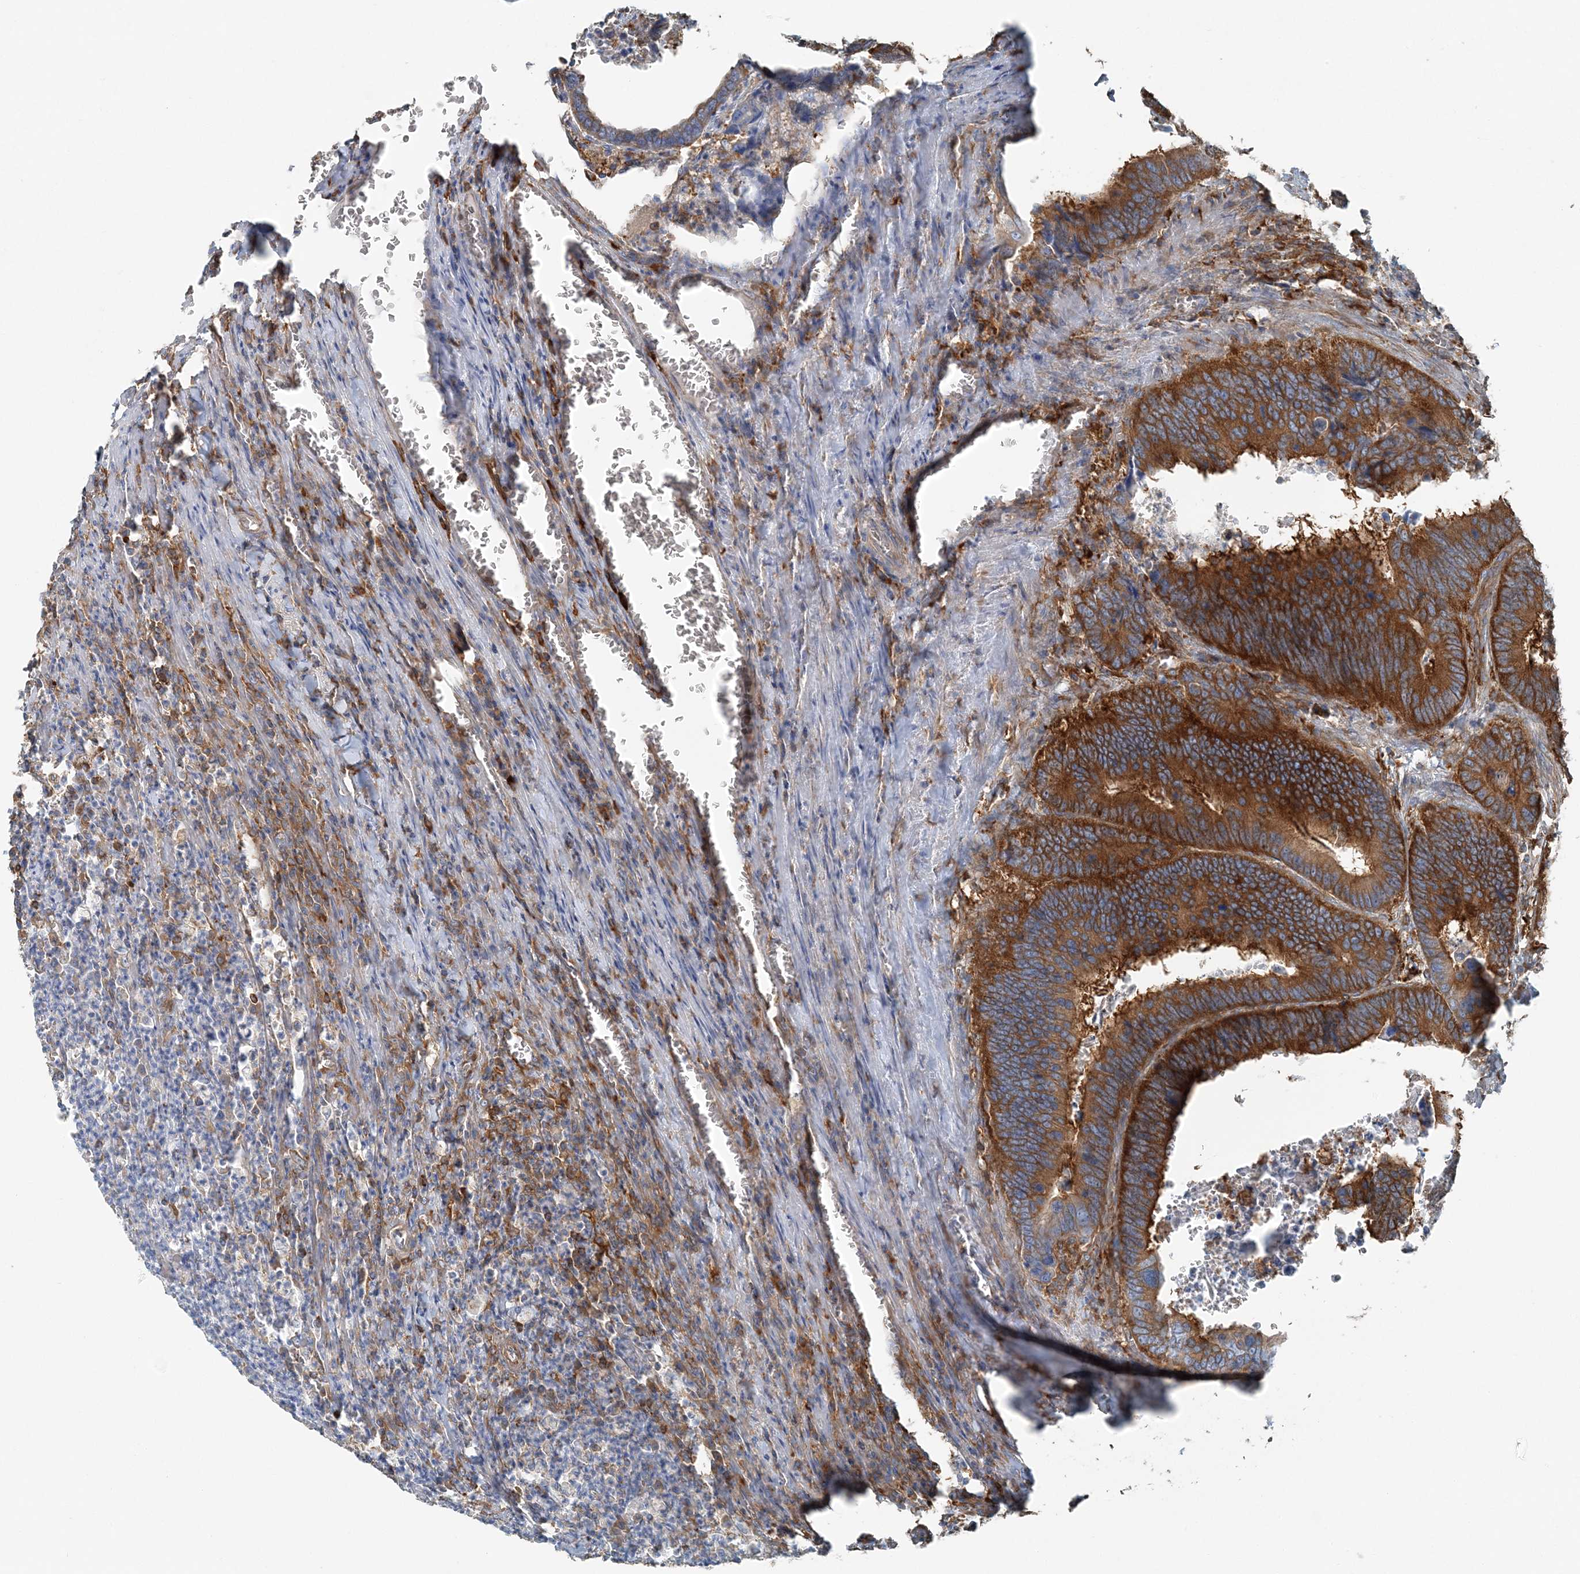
{"staining": {"intensity": "strong", "quantity": ">75%", "location": "cytoplasmic/membranous"}, "tissue": "colorectal cancer", "cell_type": "Tumor cells", "image_type": "cancer", "snomed": [{"axis": "morphology", "description": "Adenocarcinoma, NOS"}, {"axis": "topography", "description": "Colon"}], "caption": "Protein expression analysis of human adenocarcinoma (colorectal) reveals strong cytoplasmic/membranous positivity in approximately >75% of tumor cells.", "gene": "SNX2", "patient": {"sex": "male", "age": 72}}